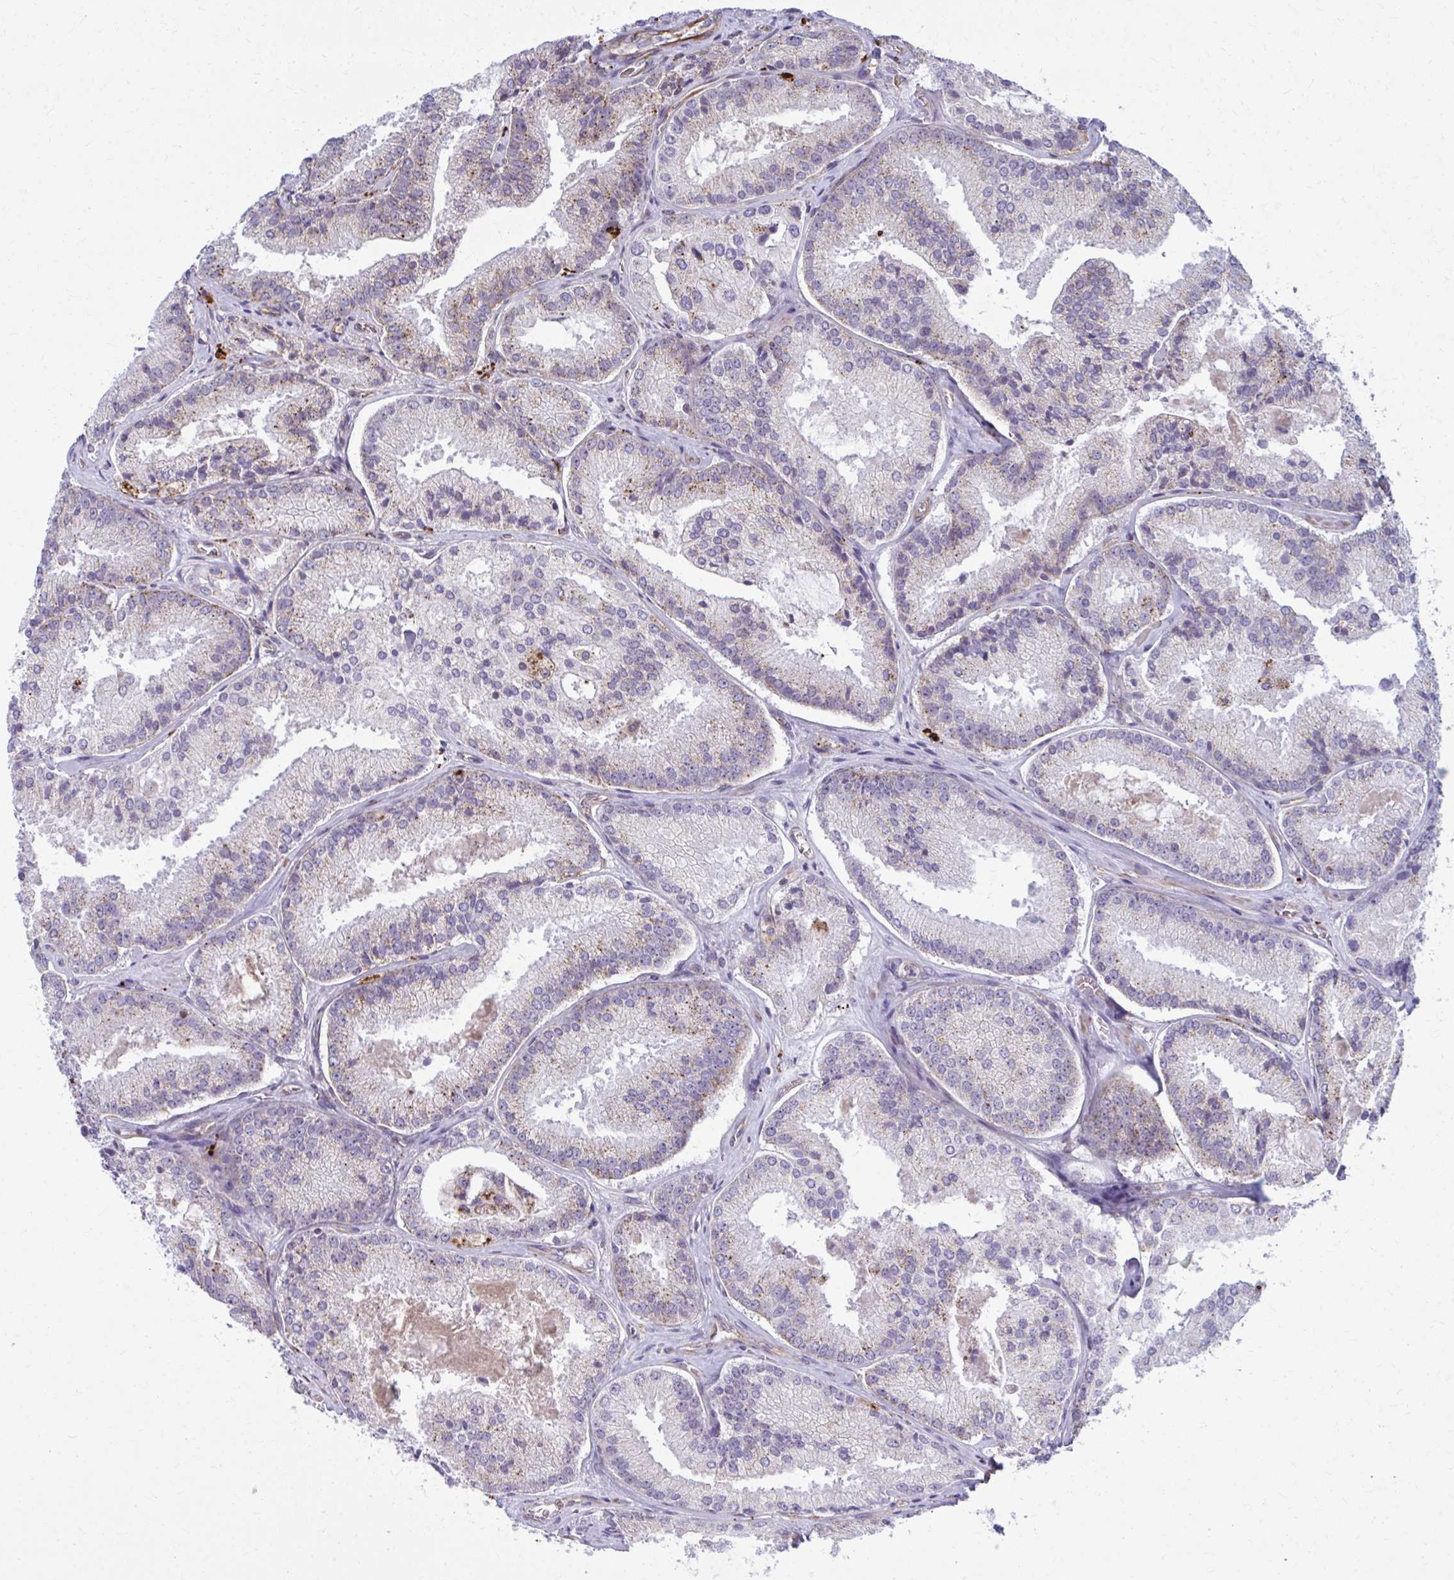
{"staining": {"intensity": "weak", "quantity": "25%-75%", "location": "cytoplasmic/membranous"}, "tissue": "prostate cancer", "cell_type": "Tumor cells", "image_type": "cancer", "snomed": [{"axis": "morphology", "description": "Adenocarcinoma, High grade"}, {"axis": "topography", "description": "Prostate"}], "caption": "Immunohistochemical staining of prostate cancer displays low levels of weak cytoplasmic/membranous protein staining in about 25%-75% of tumor cells.", "gene": "LRRC4B", "patient": {"sex": "male", "age": 73}}